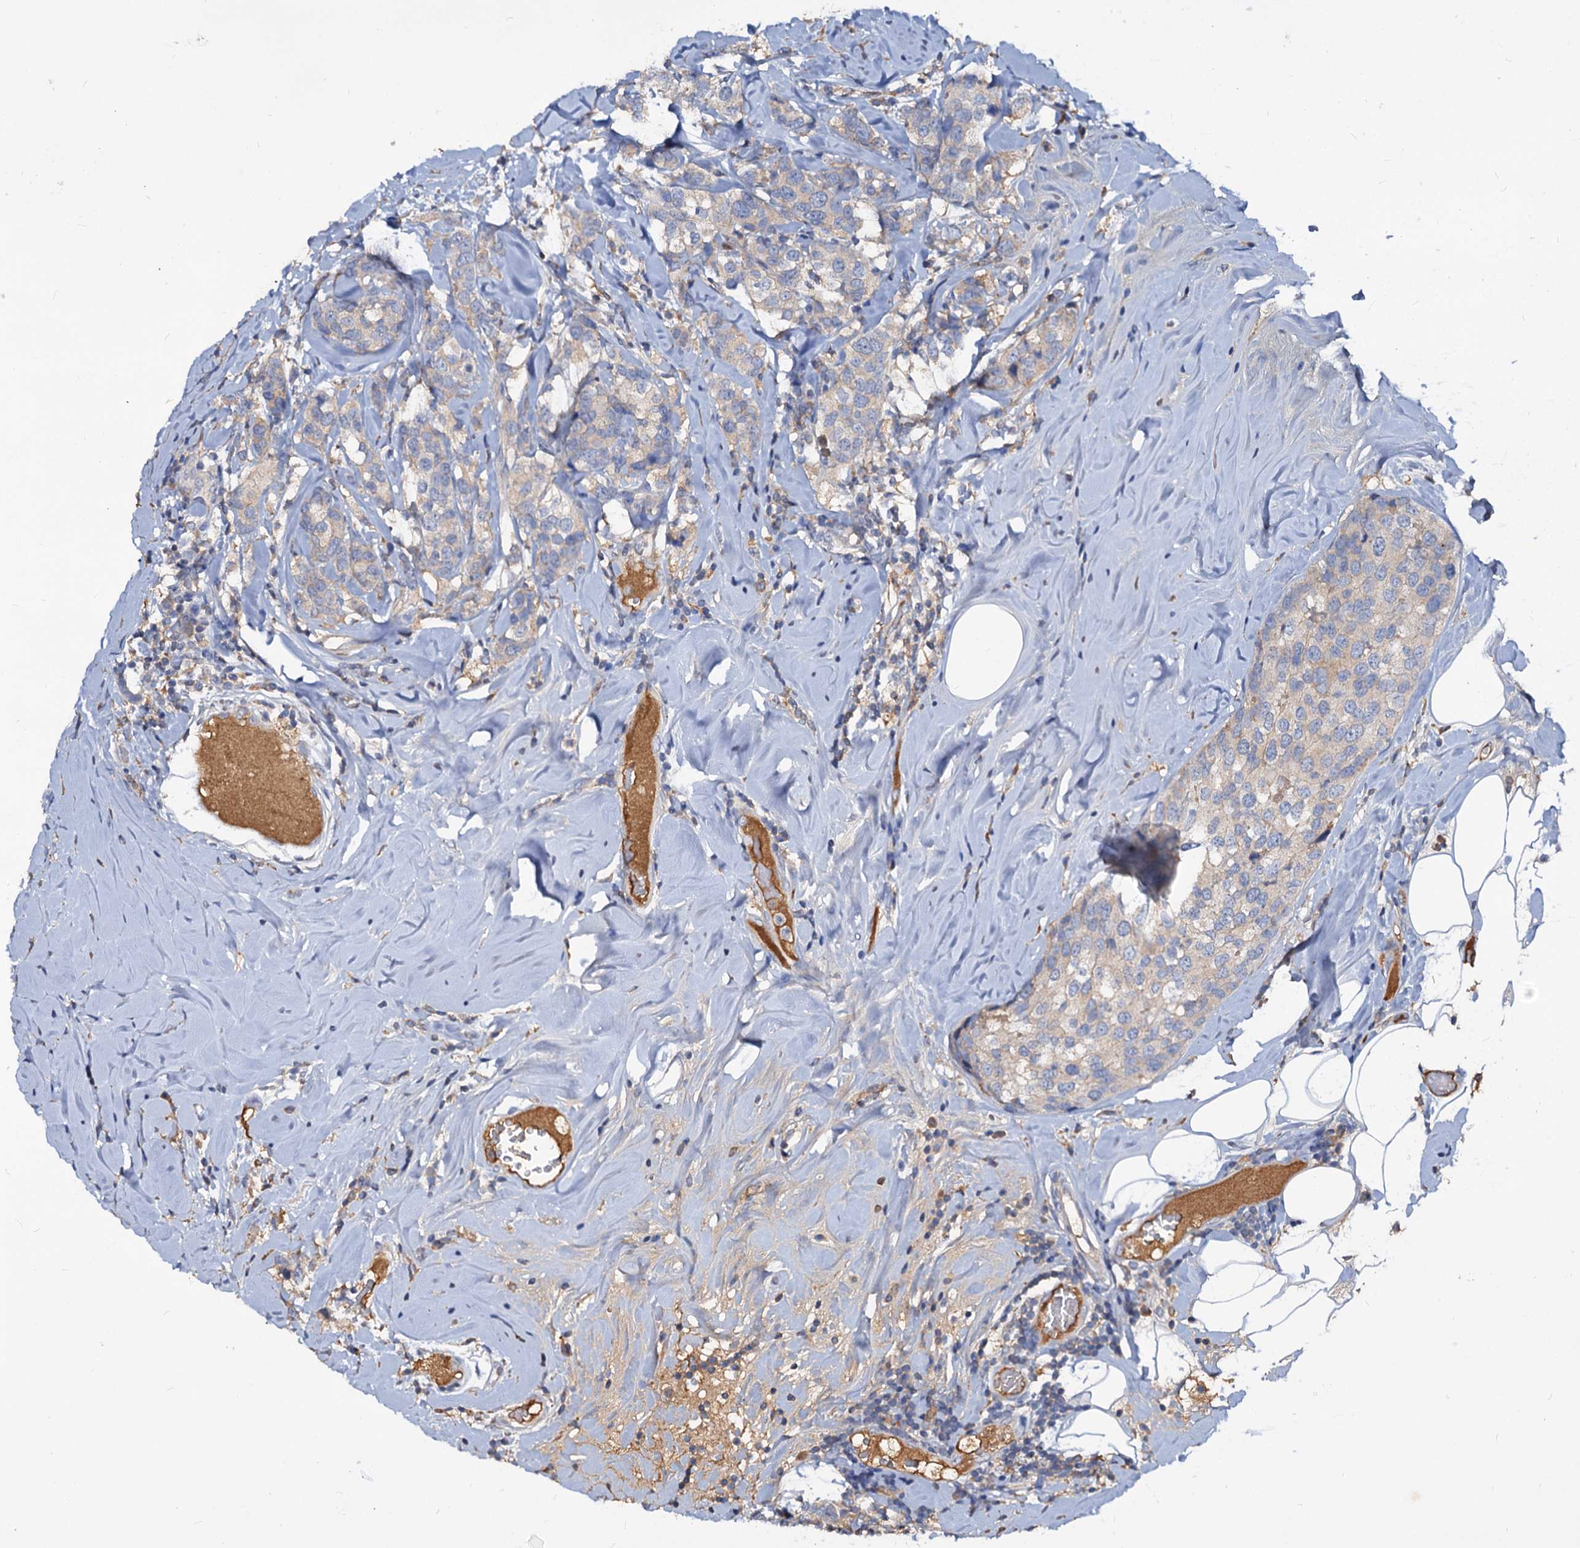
{"staining": {"intensity": "weak", "quantity": ">75%", "location": "cytoplasmic/membranous"}, "tissue": "breast cancer", "cell_type": "Tumor cells", "image_type": "cancer", "snomed": [{"axis": "morphology", "description": "Lobular carcinoma"}, {"axis": "topography", "description": "Breast"}], "caption": "High-power microscopy captured an IHC histopathology image of breast cancer (lobular carcinoma), revealing weak cytoplasmic/membranous expression in about >75% of tumor cells. (Stains: DAB in brown, nuclei in blue, Microscopy: brightfield microscopy at high magnification).", "gene": "ACY3", "patient": {"sex": "female", "age": 59}}